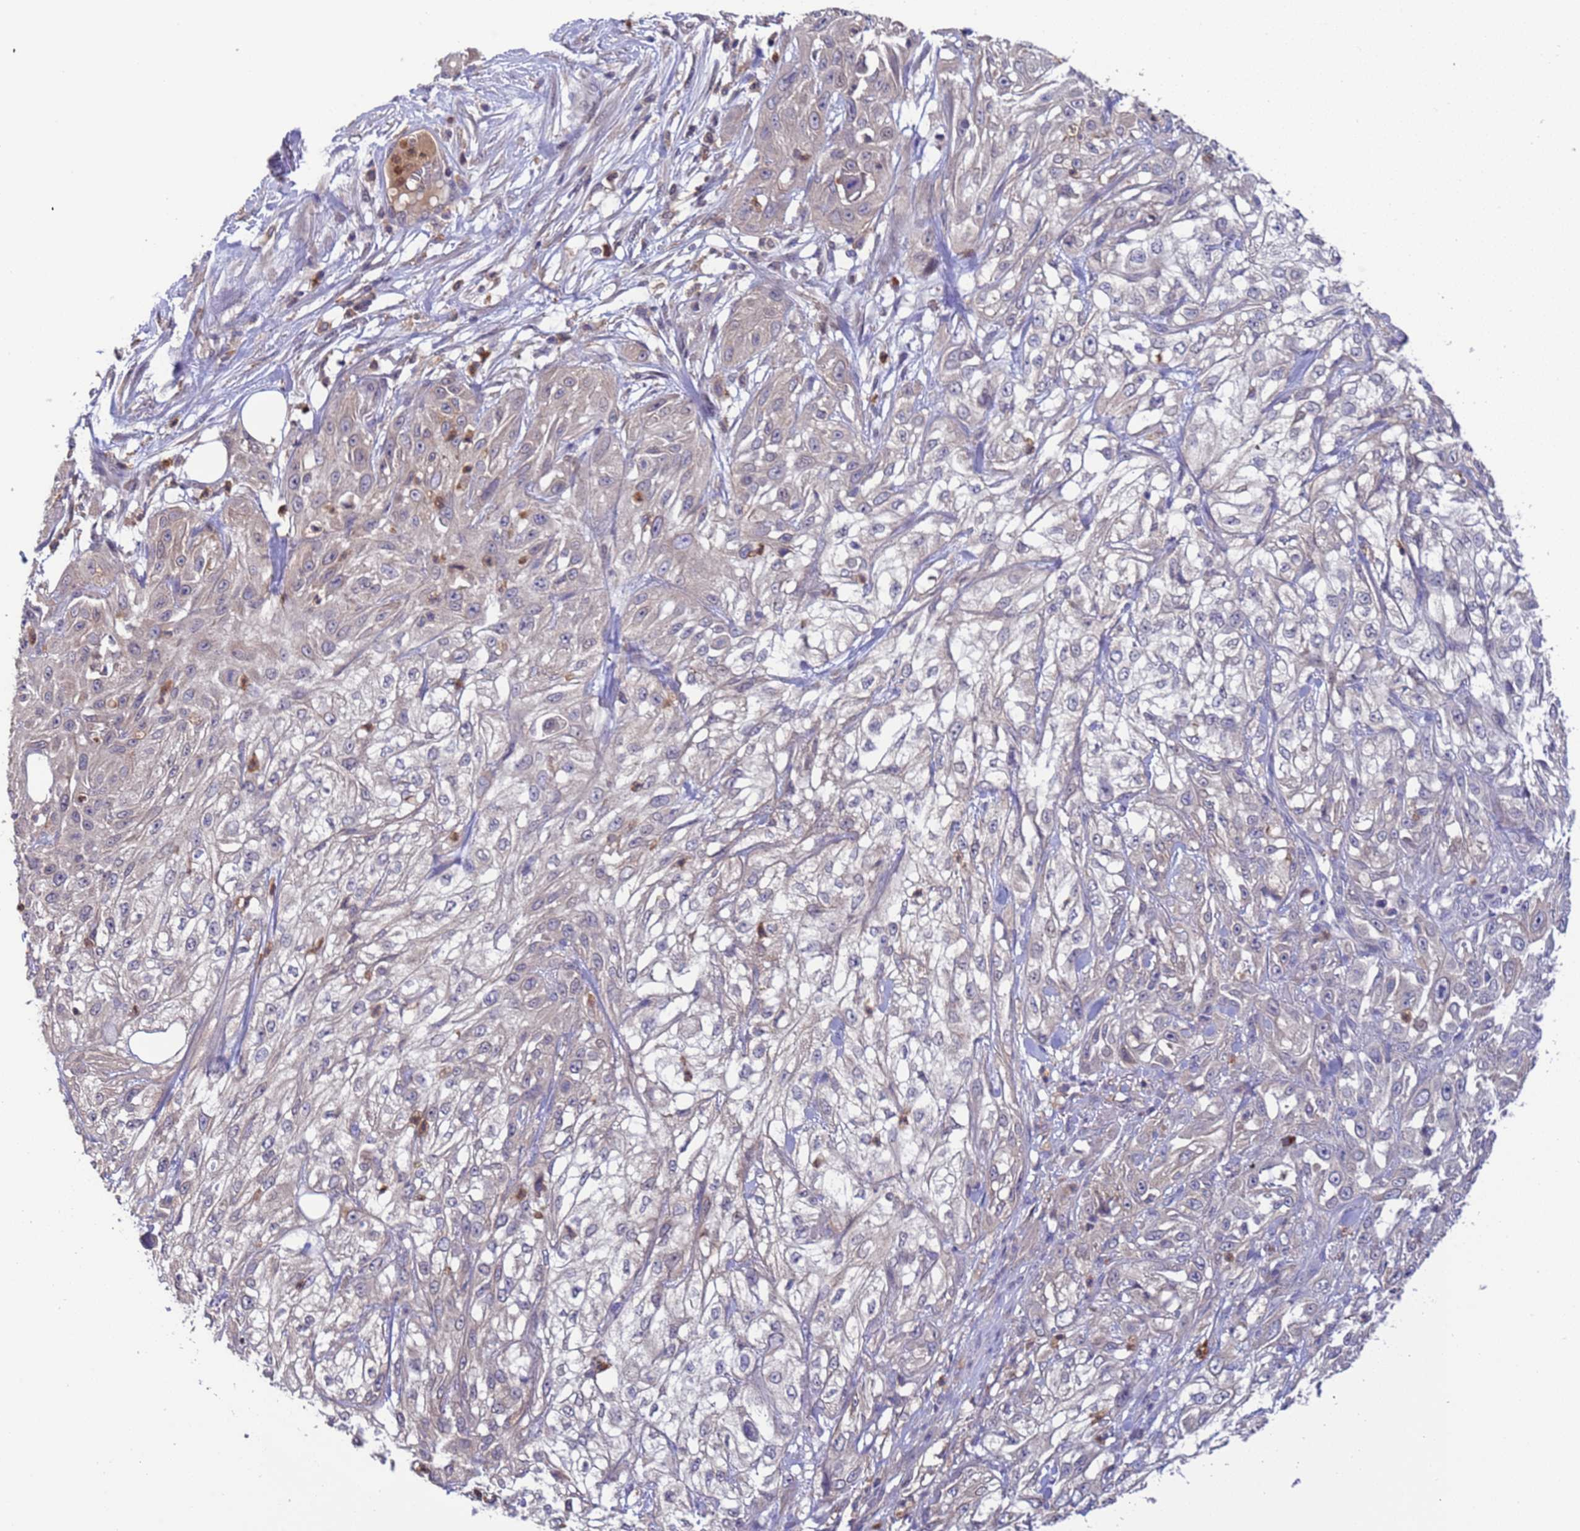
{"staining": {"intensity": "negative", "quantity": "none", "location": "none"}, "tissue": "skin cancer", "cell_type": "Tumor cells", "image_type": "cancer", "snomed": [{"axis": "morphology", "description": "Squamous cell carcinoma, NOS"}, {"axis": "morphology", "description": "Squamous cell carcinoma, metastatic, NOS"}, {"axis": "topography", "description": "Skin"}, {"axis": "topography", "description": "Lymph node"}], "caption": "The IHC micrograph has no significant expression in tumor cells of skin cancer tissue.", "gene": "AMPD3", "patient": {"sex": "male", "age": 75}}